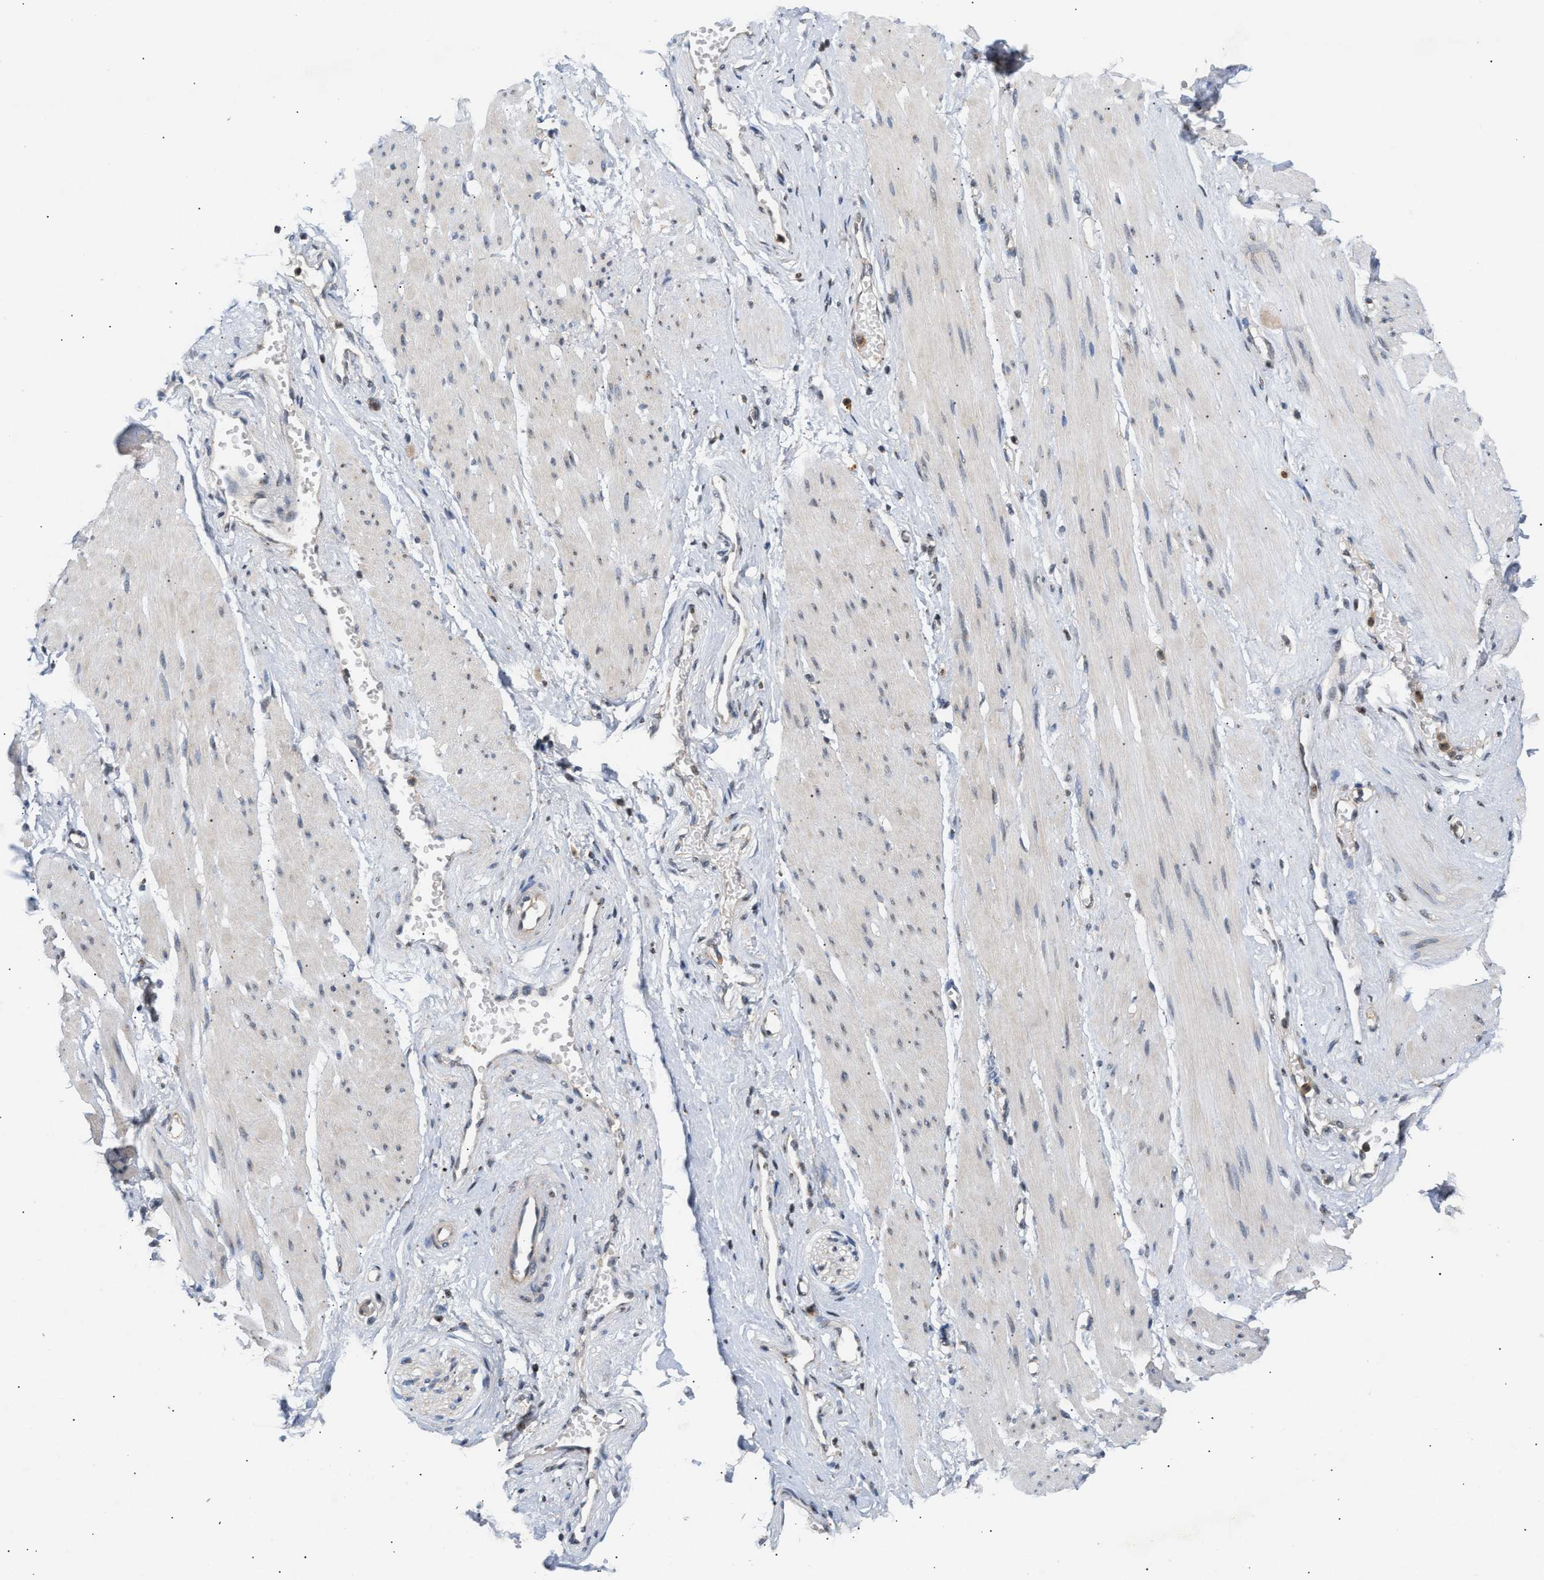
{"staining": {"intensity": "weak", "quantity": "25%-75%", "location": "cytoplasmic/membranous"}, "tissue": "adipose tissue", "cell_type": "Adipocytes", "image_type": "normal", "snomed": [{"axis": "morphology", "description": "Normal tissue, NOS"}, {"axis": "topography", "description": "Soft tissue"}, {"axis": "topography", "description": "Vascular tissue"}], "caption": "An image of human adipose tissue stained for a protein shows weak cytoplasmic/membranous brown staining in adipocytes. Using DAB (3,3'-diaminobenzidine) (brown) and hematoxylin (blue) stains, captured at high magnification using brightfield microscopy.", "gene": "DBNL", "patient": {"sex": "female", "age": 35}}